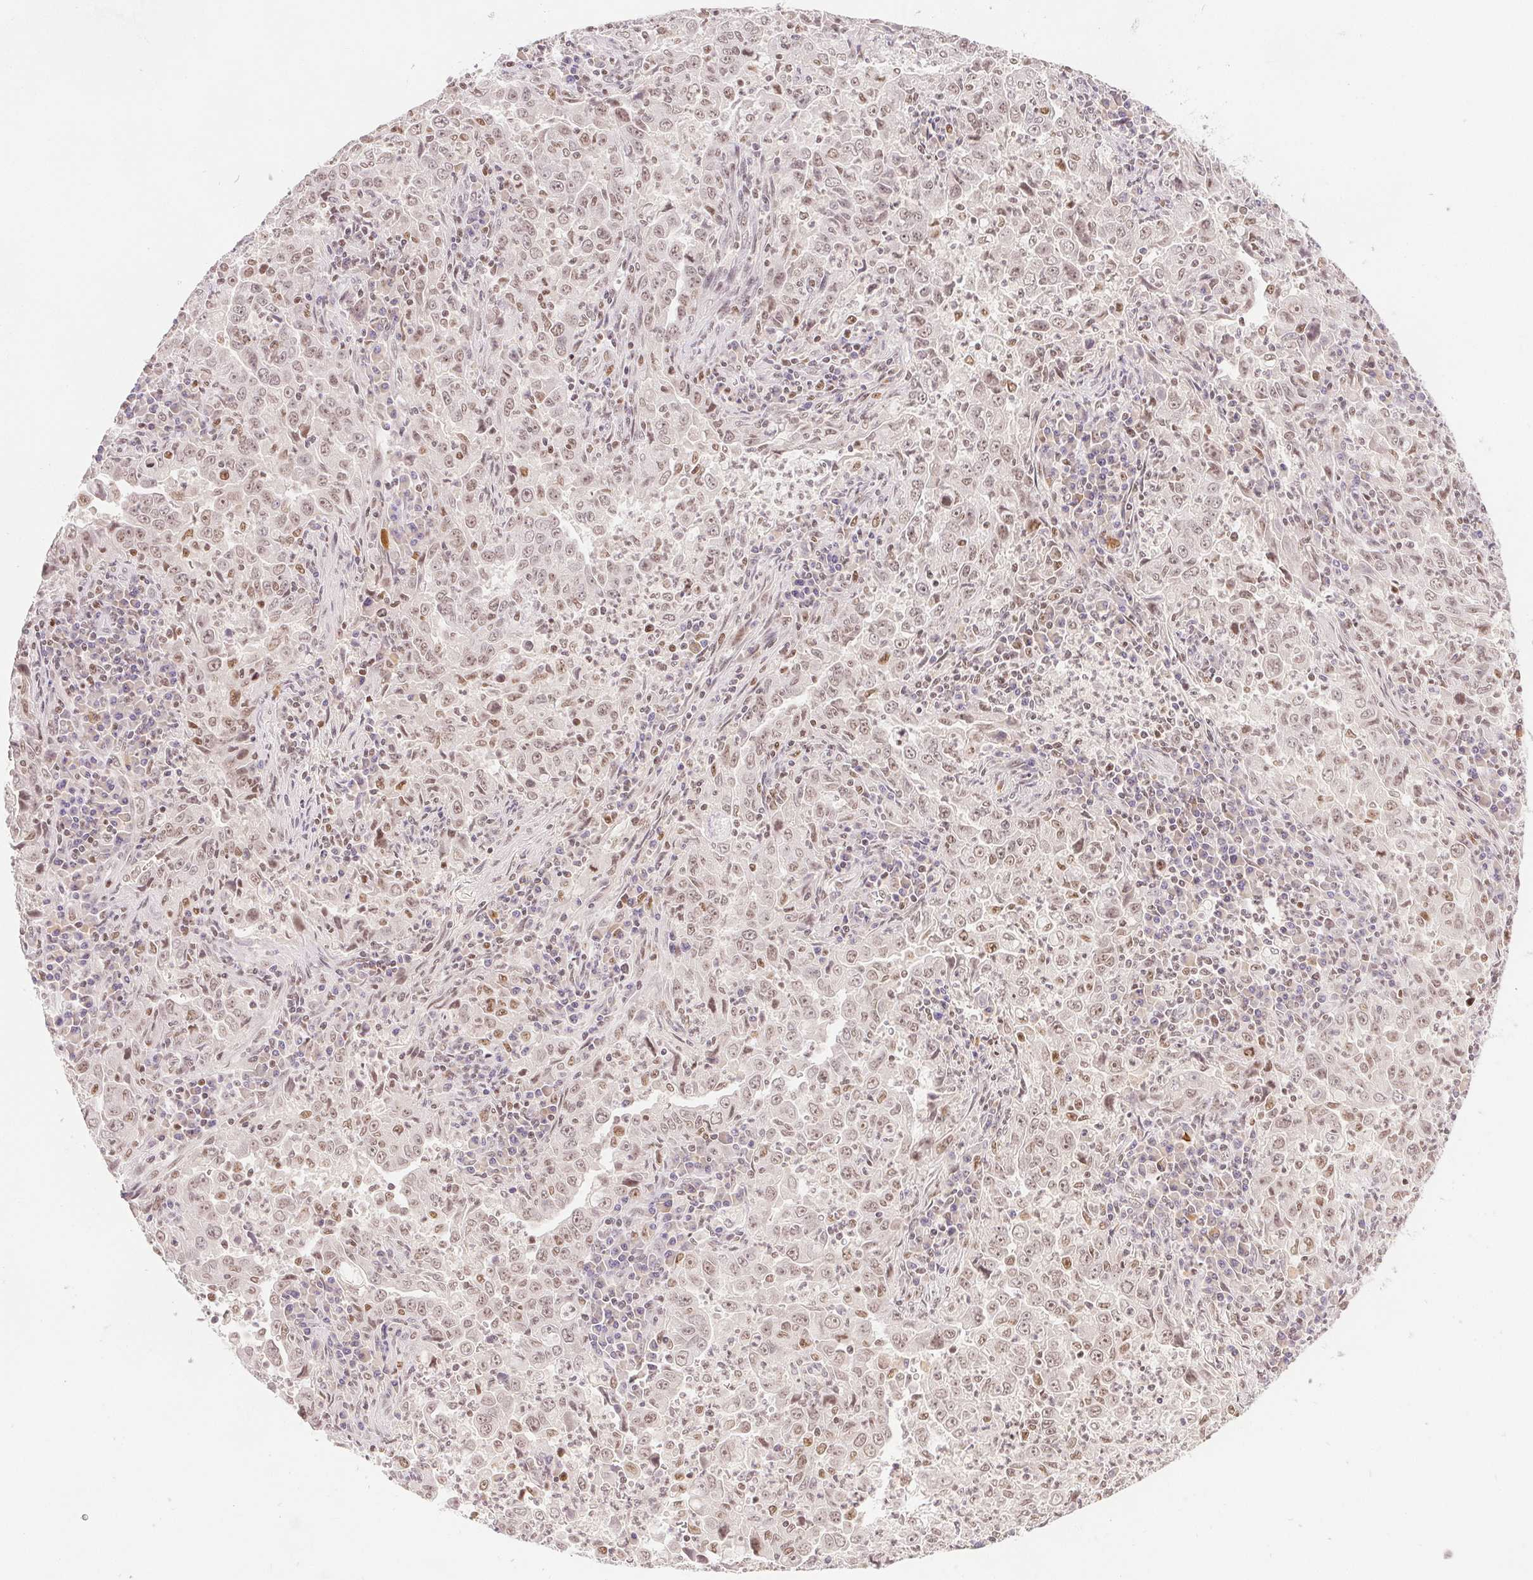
{"staining": {"intensity": "weak", "quantity": "25%-75%", "location": "nuclear"}, "tissue": "lung cancer", "cell_type": "Tumor cells", "image_type": "cancer", "snomed": [{"axis": "morphology", "description": "Adenocarcinoma, NOS"}, {"axis": "topography", "description": "Lung"}], "caption": "Lung cancer (adenocarcinoma) tissue demonstrates weak nuclear positivity in about 25%-75% of tumor cells The staining was performed using DAB (3,3'-diaminobenzidine) to visualize the protein expression in brown, while the nuclei were stained in blue with hematoxylin (Magnification: 20x).", "gene": "DEK", "patient": {"sex": "male", "age": 67}}